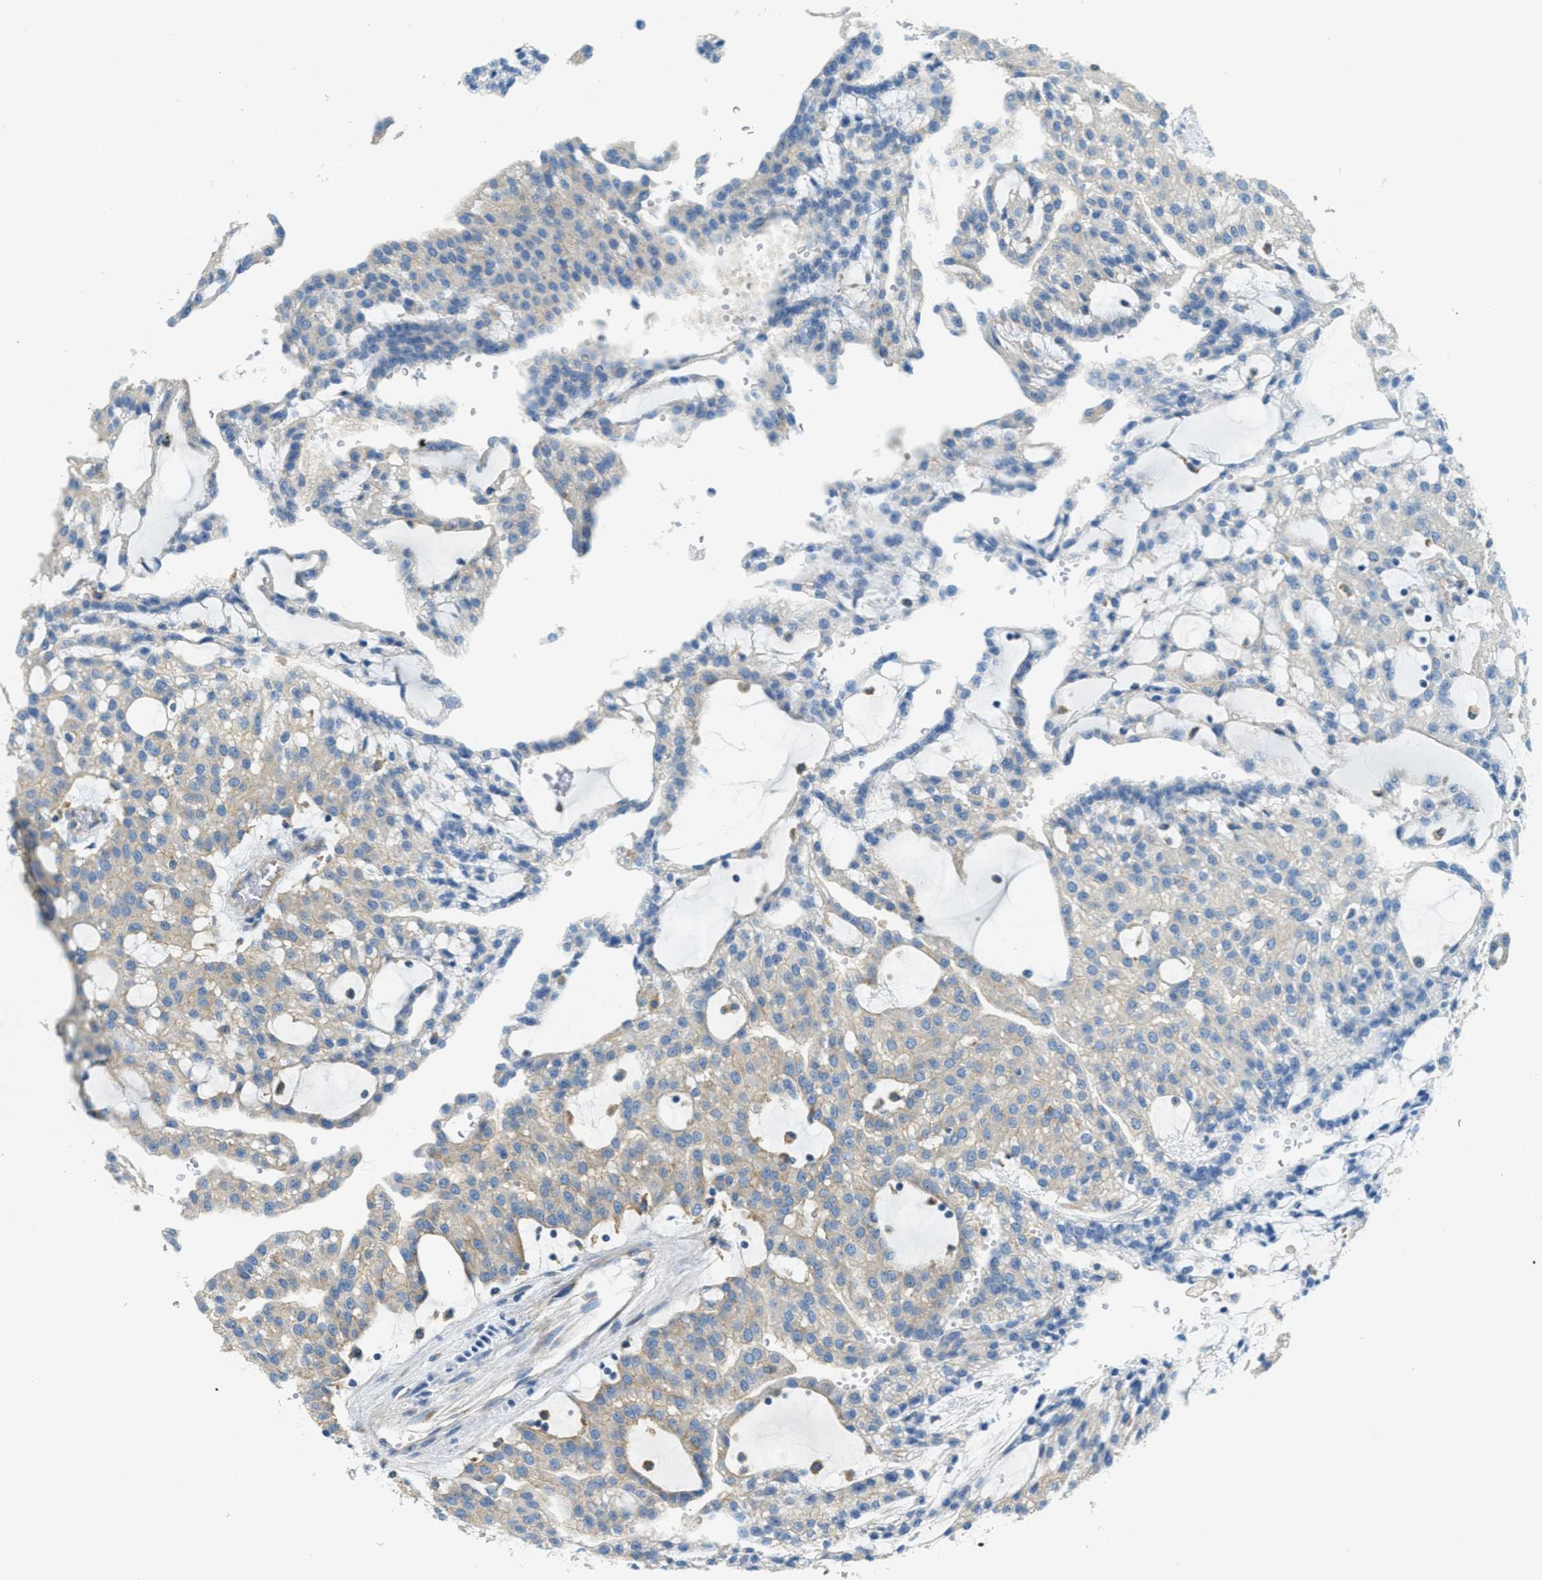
{"staining": {"intensity": "weak", "quantity": "<25%", "location": "cytoplasmic/membranous"}, "tissue": "renal cancer", "cell_type": "Tumor cells", "image_type": "cancer", "snomed": [{"axis": "morphology", "description": "Adenocarcinoma, NOS"}, {"axis": "topography", "description": "Kidney"}], "caption": "An IHC photomicrograph of renal cancer is shown. There is no staining in tumor cells of renal cancer.", "gene": "AP2B1", "patient": {"sex": "male", "age": 63}}